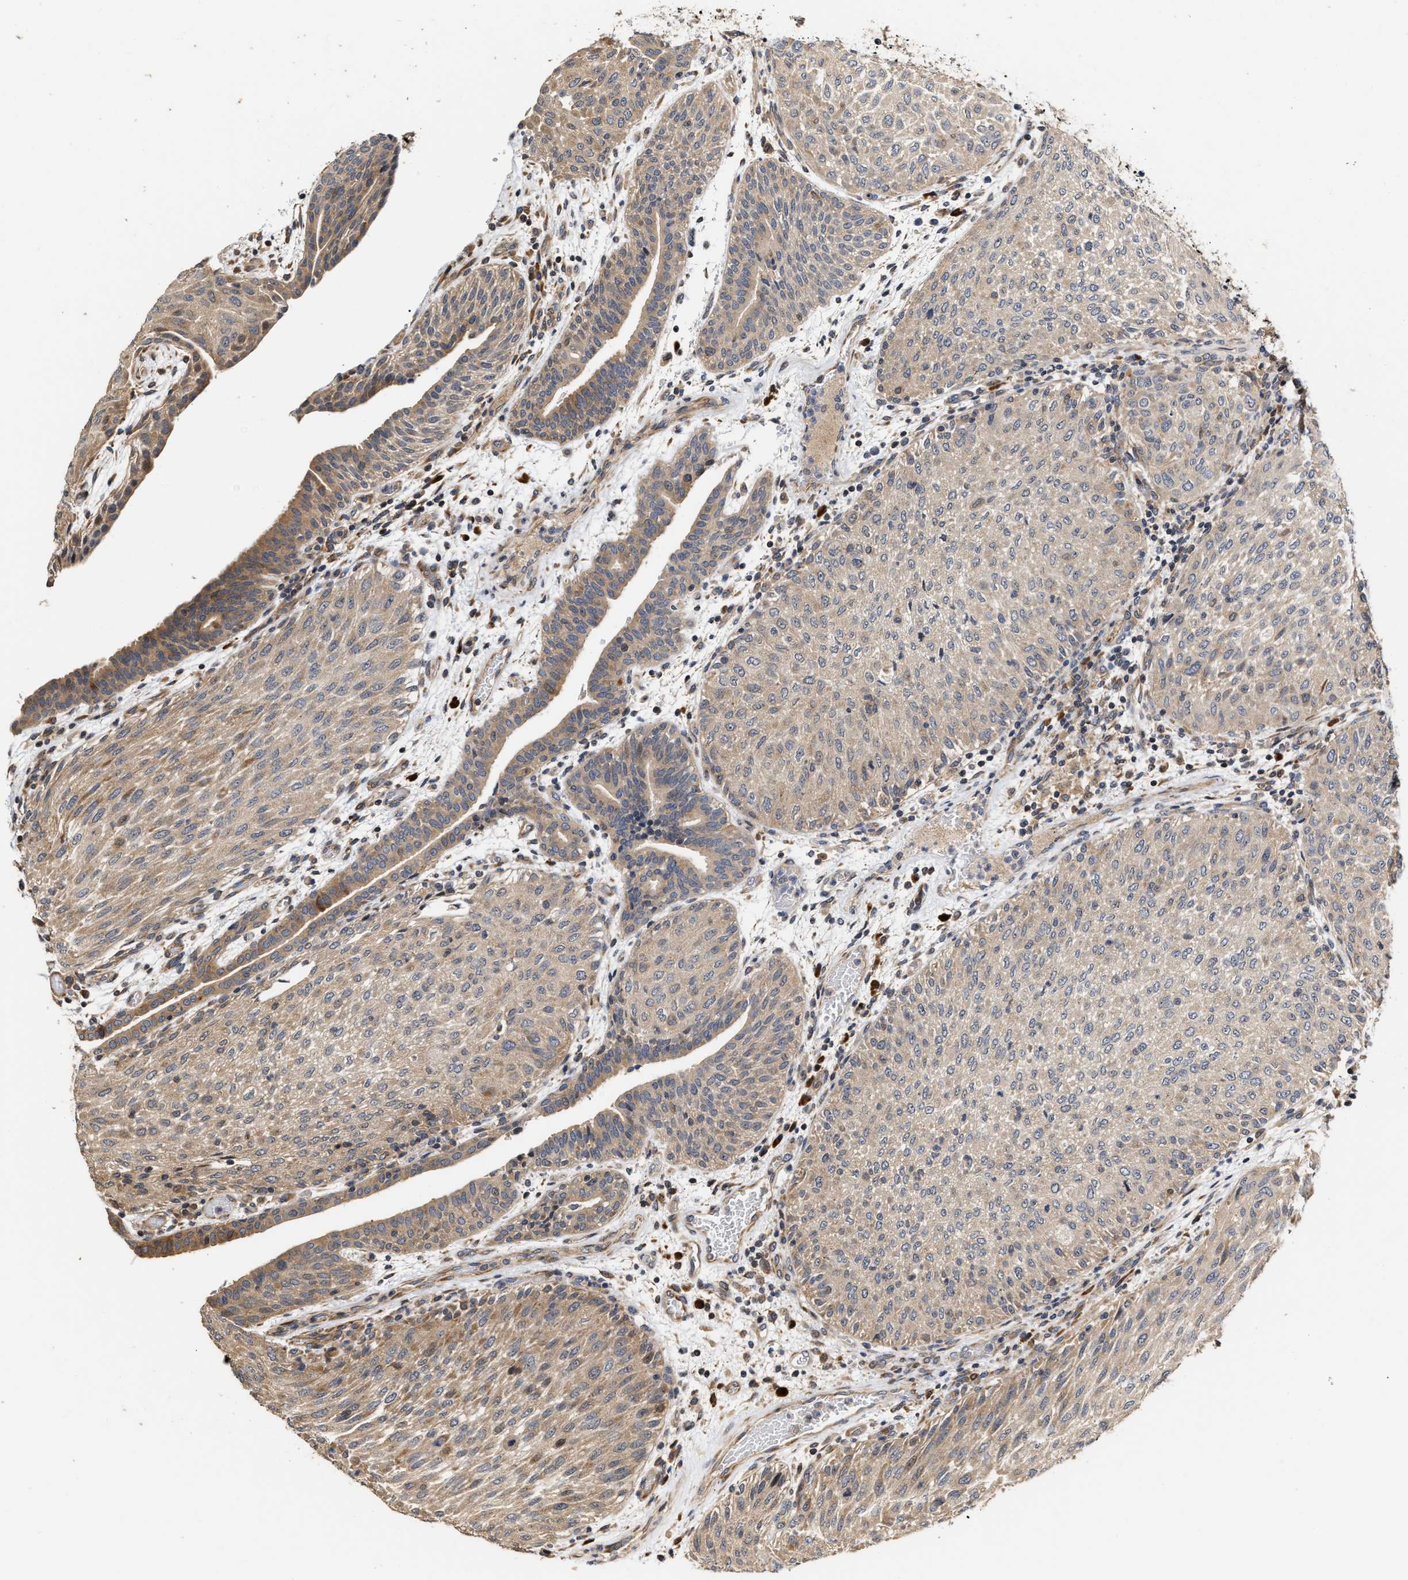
{"staining": {"intensity": "weak", "quantity": ">75%", "location": "cytoplasmic/membranous"}, "tissue": "urothelial cancer", "cell_type": "Tumor cells", "image_type": "cancer", "snomed": [{"axis": "morphology", "description": "Urothelial carcinoma, Low grade"}, {"axis": "morphology", "description": "Urothelial carcinoma, High grade"}, {"axis": "topography", "description": "Urinary bladder"}], "caption": "The micrograph shows immunohistochemical staining of low-grade urothelial carcinoma. There is weak cytoplasmic/membranous expression is identified in about >75% of tumor cells.", "gene": "CLIP2", "patient": {"sex": "male", "age": 35}}